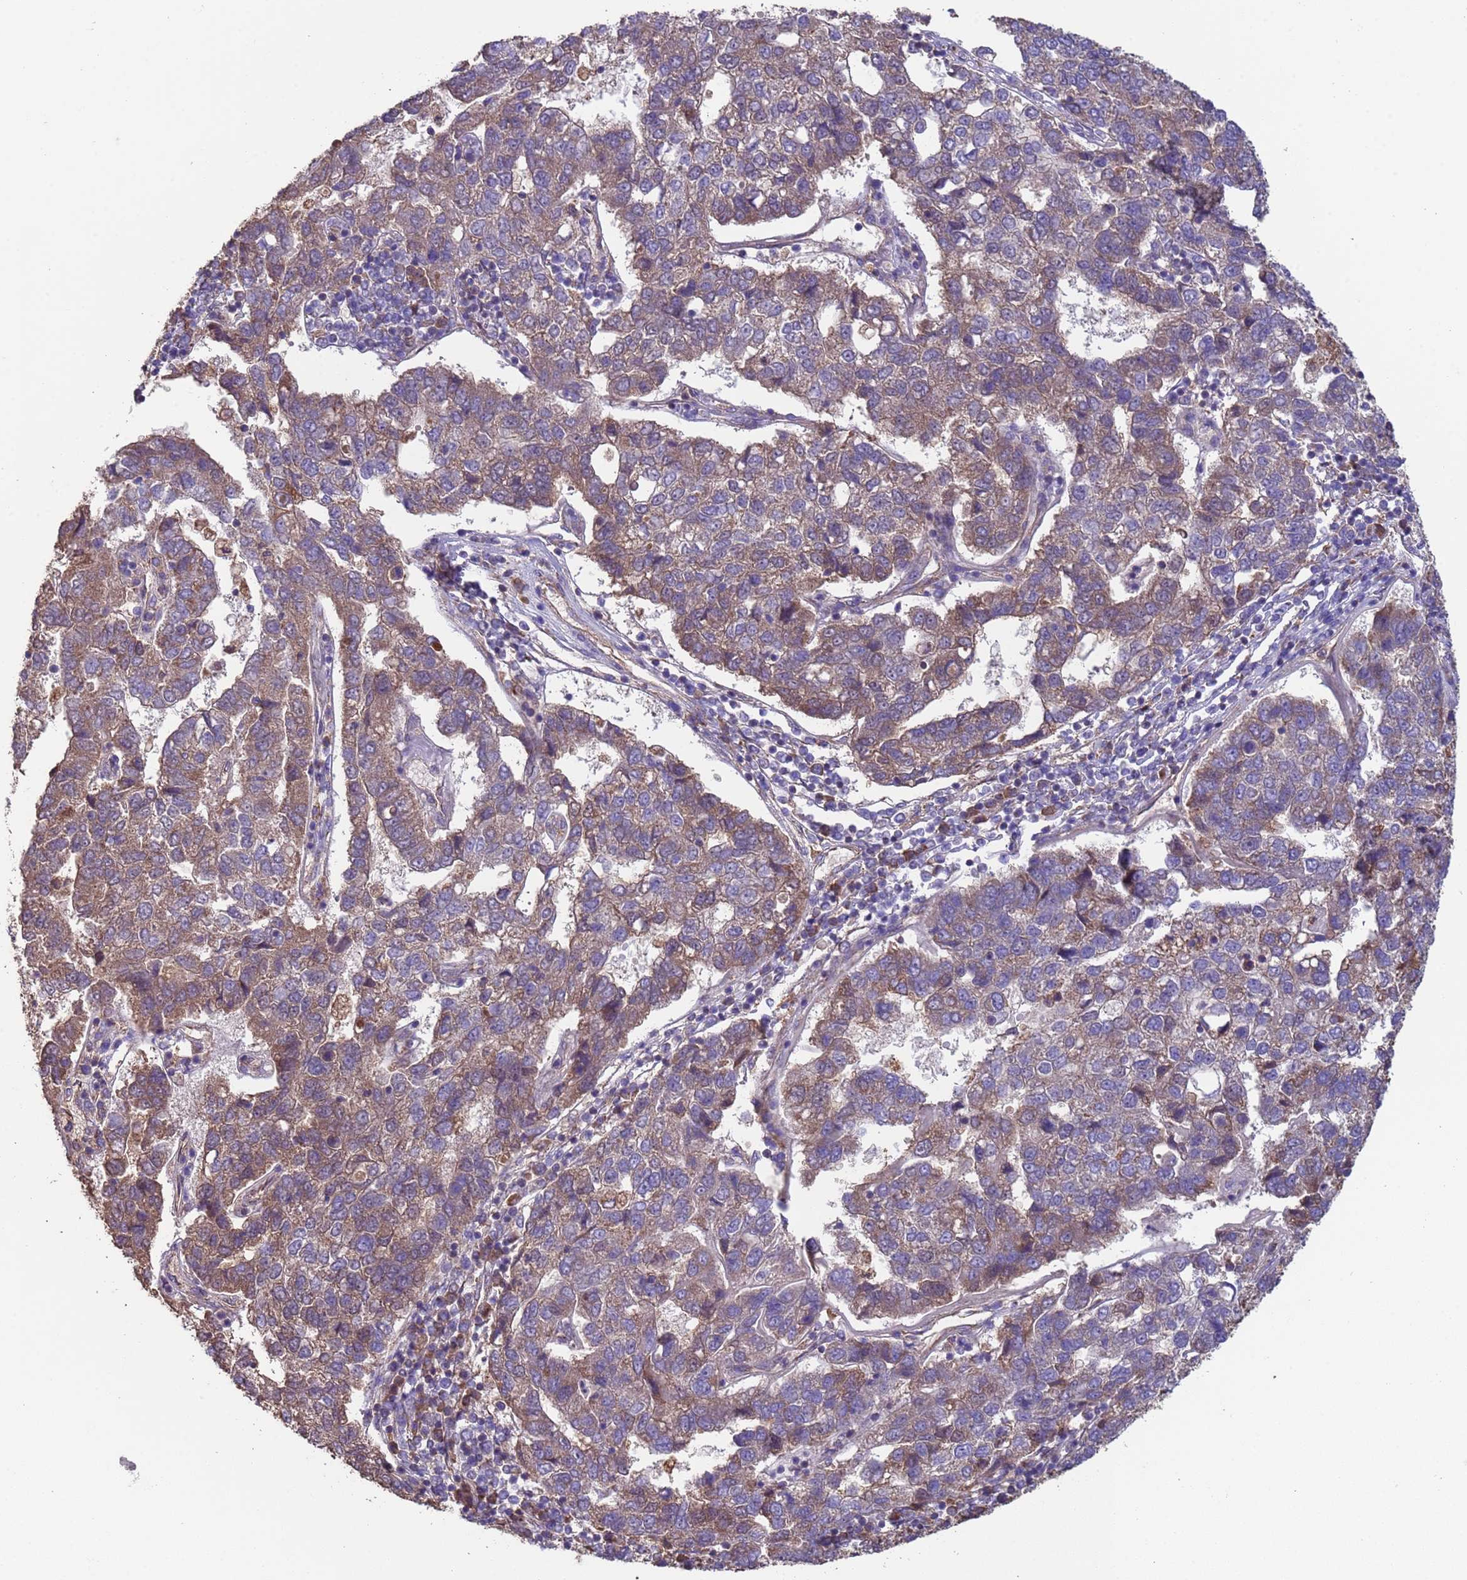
{"staining": {"intensity": "moderate", "quantity": "25%-75%", "location": "cytoplasmic/membranous"}, "tissue": "pancreatic cancer", "cell_type": "Tumor cells", "image_type": "cancer", "snomed": [{"axis": "morphology", "description": "Adenocarcinoma, NOS"}, {"axis": "topography", "description": "Pancreas"}], "caption": "Tumor cells show moderate cytoplasmic/membranous staining in about 25%-75% of cells in pancreatic adenocarcinoma.", "gene": "EEF1AKMT1", "patient": {"sex": "female", "age": 61}}